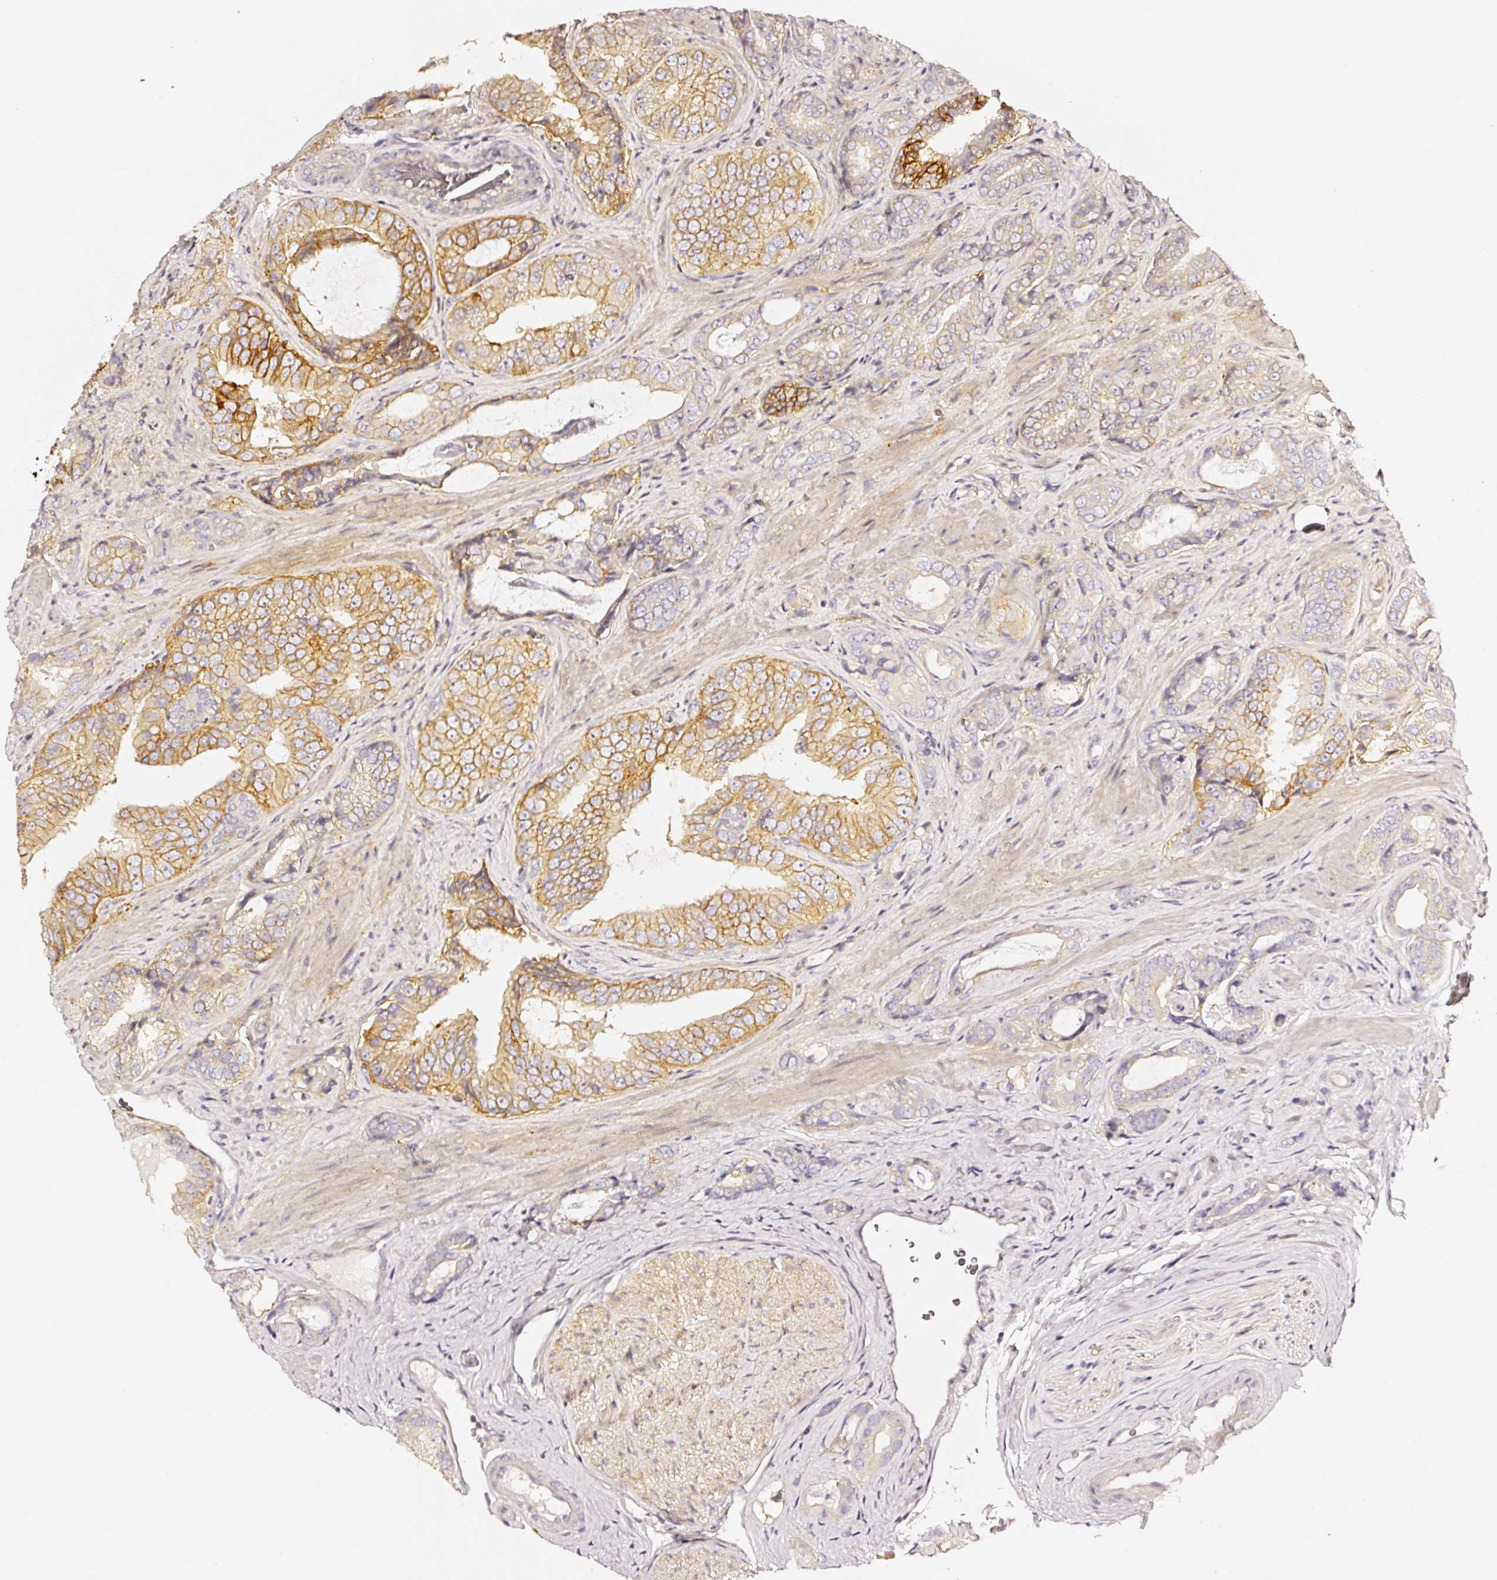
{"staining": {"intensity": "moderate", "quantity": ">75%", "location": "cytoplasmic/membranous"}, "tissue": "prostate cancer", "cell_type": "Tumor cells", "image_type": "cancer", "snomed": [{"axis": "morphology", "description": "Adenocarcinoma, High grade"}, {"axis": "topography", "description": "Prostate"}], "caption": "IHC photomicrograph of human prostate adenocarcinoma (high-grade) stained for a protein (brown), which demonstrates medium levels of moderate cytoplasmic/membranous staining in approximately >75% of tumor cells.", "gene": "CD47", "patient": {"sex": "male", "age": 71}}